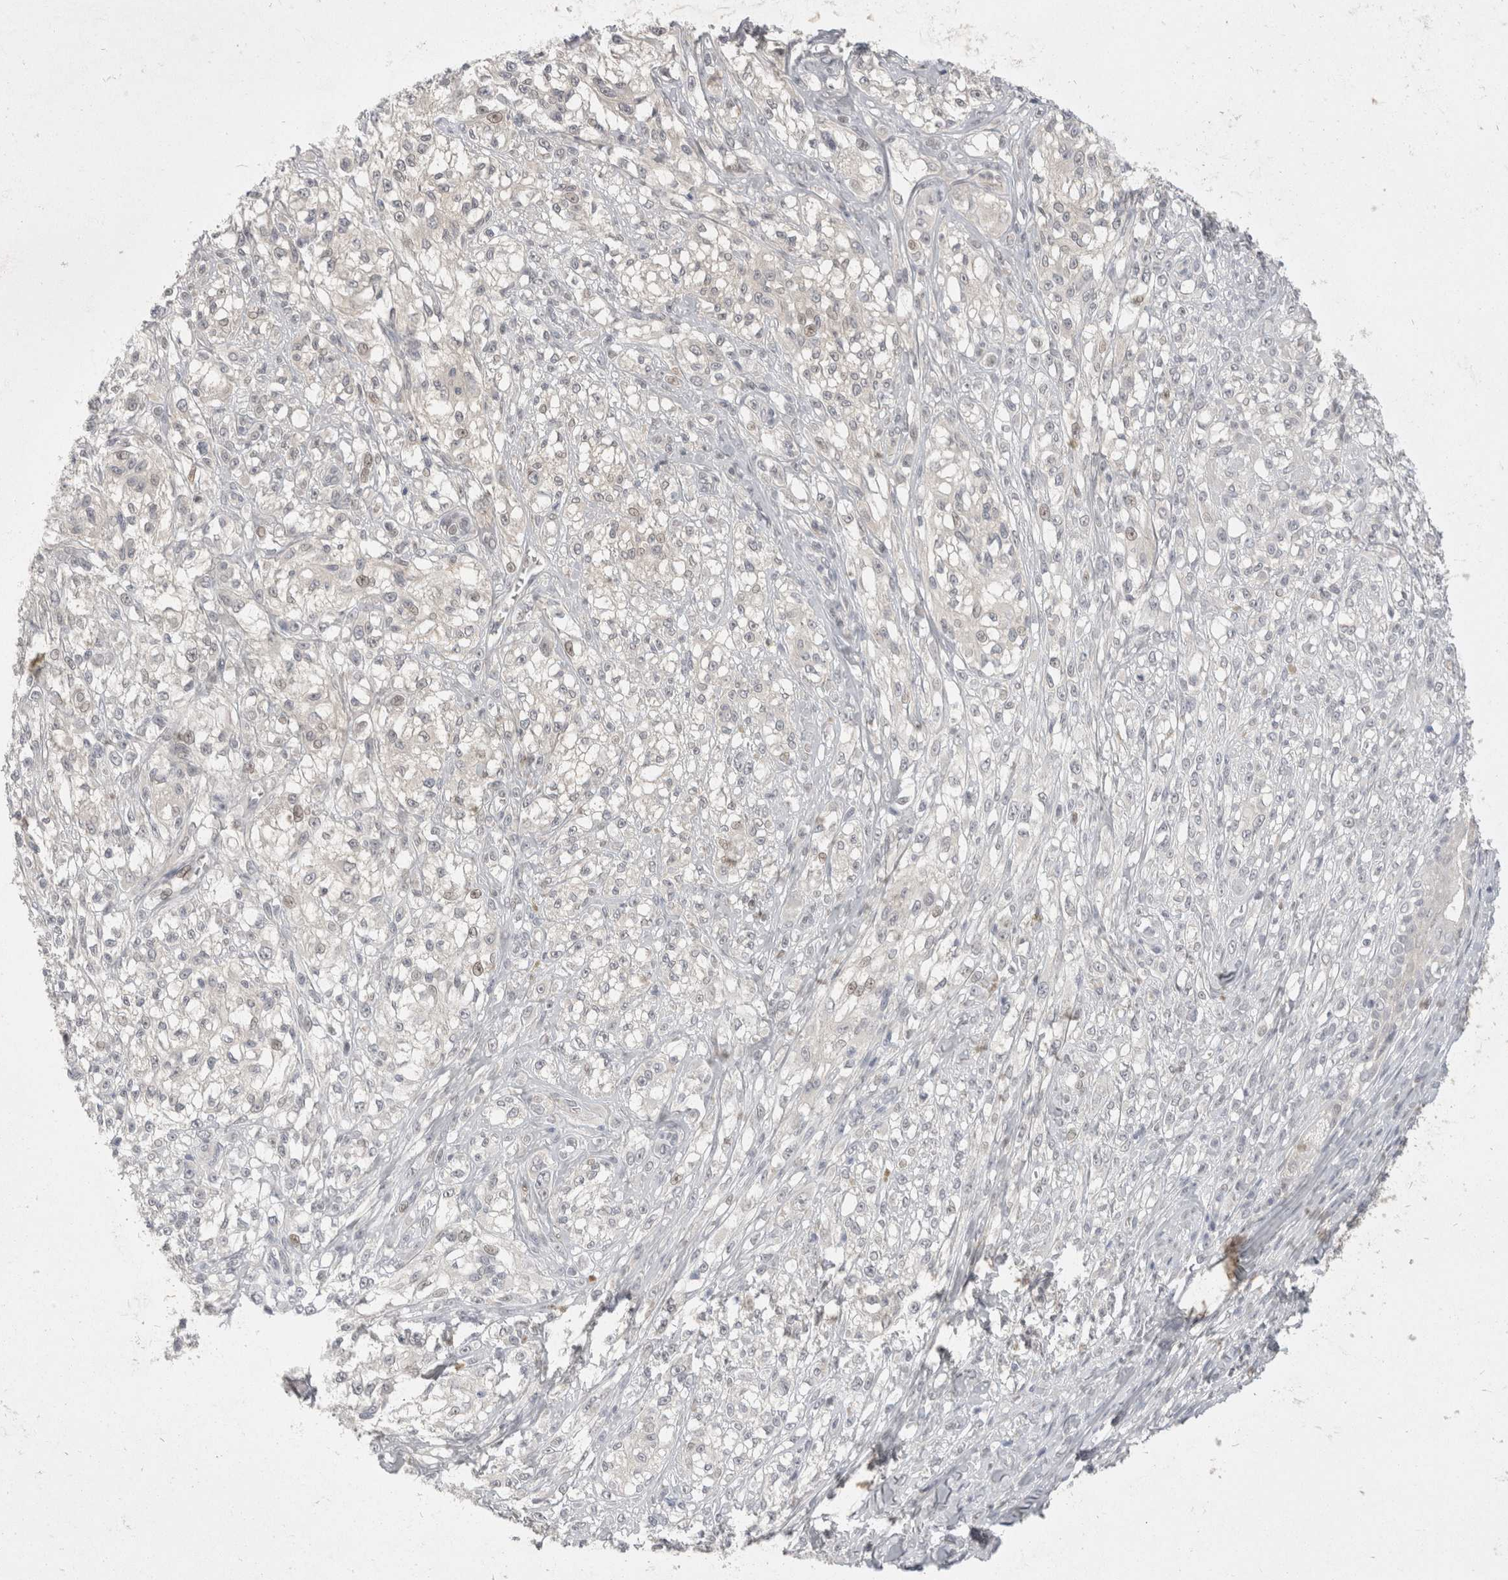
{"staining": {"intensity": "negative", "quantity": "none", "location": "none"}, "tissue": "melanoma", "cell_type": "Tumor cells", "image_type": "cancer", "snomed": [{"axis": "morphology", "description": "Malignant melanoma, NOS"}, {"axis": "topography", "description": "Skin of head"}], "caption": "High power microscopy micrograph of an immunohistochemistry image of malignant melanoma, revealing no significant positivity in tumor cells.", "gene": "TOM1L2", "patient": {"sex": "male", "age": 83}}